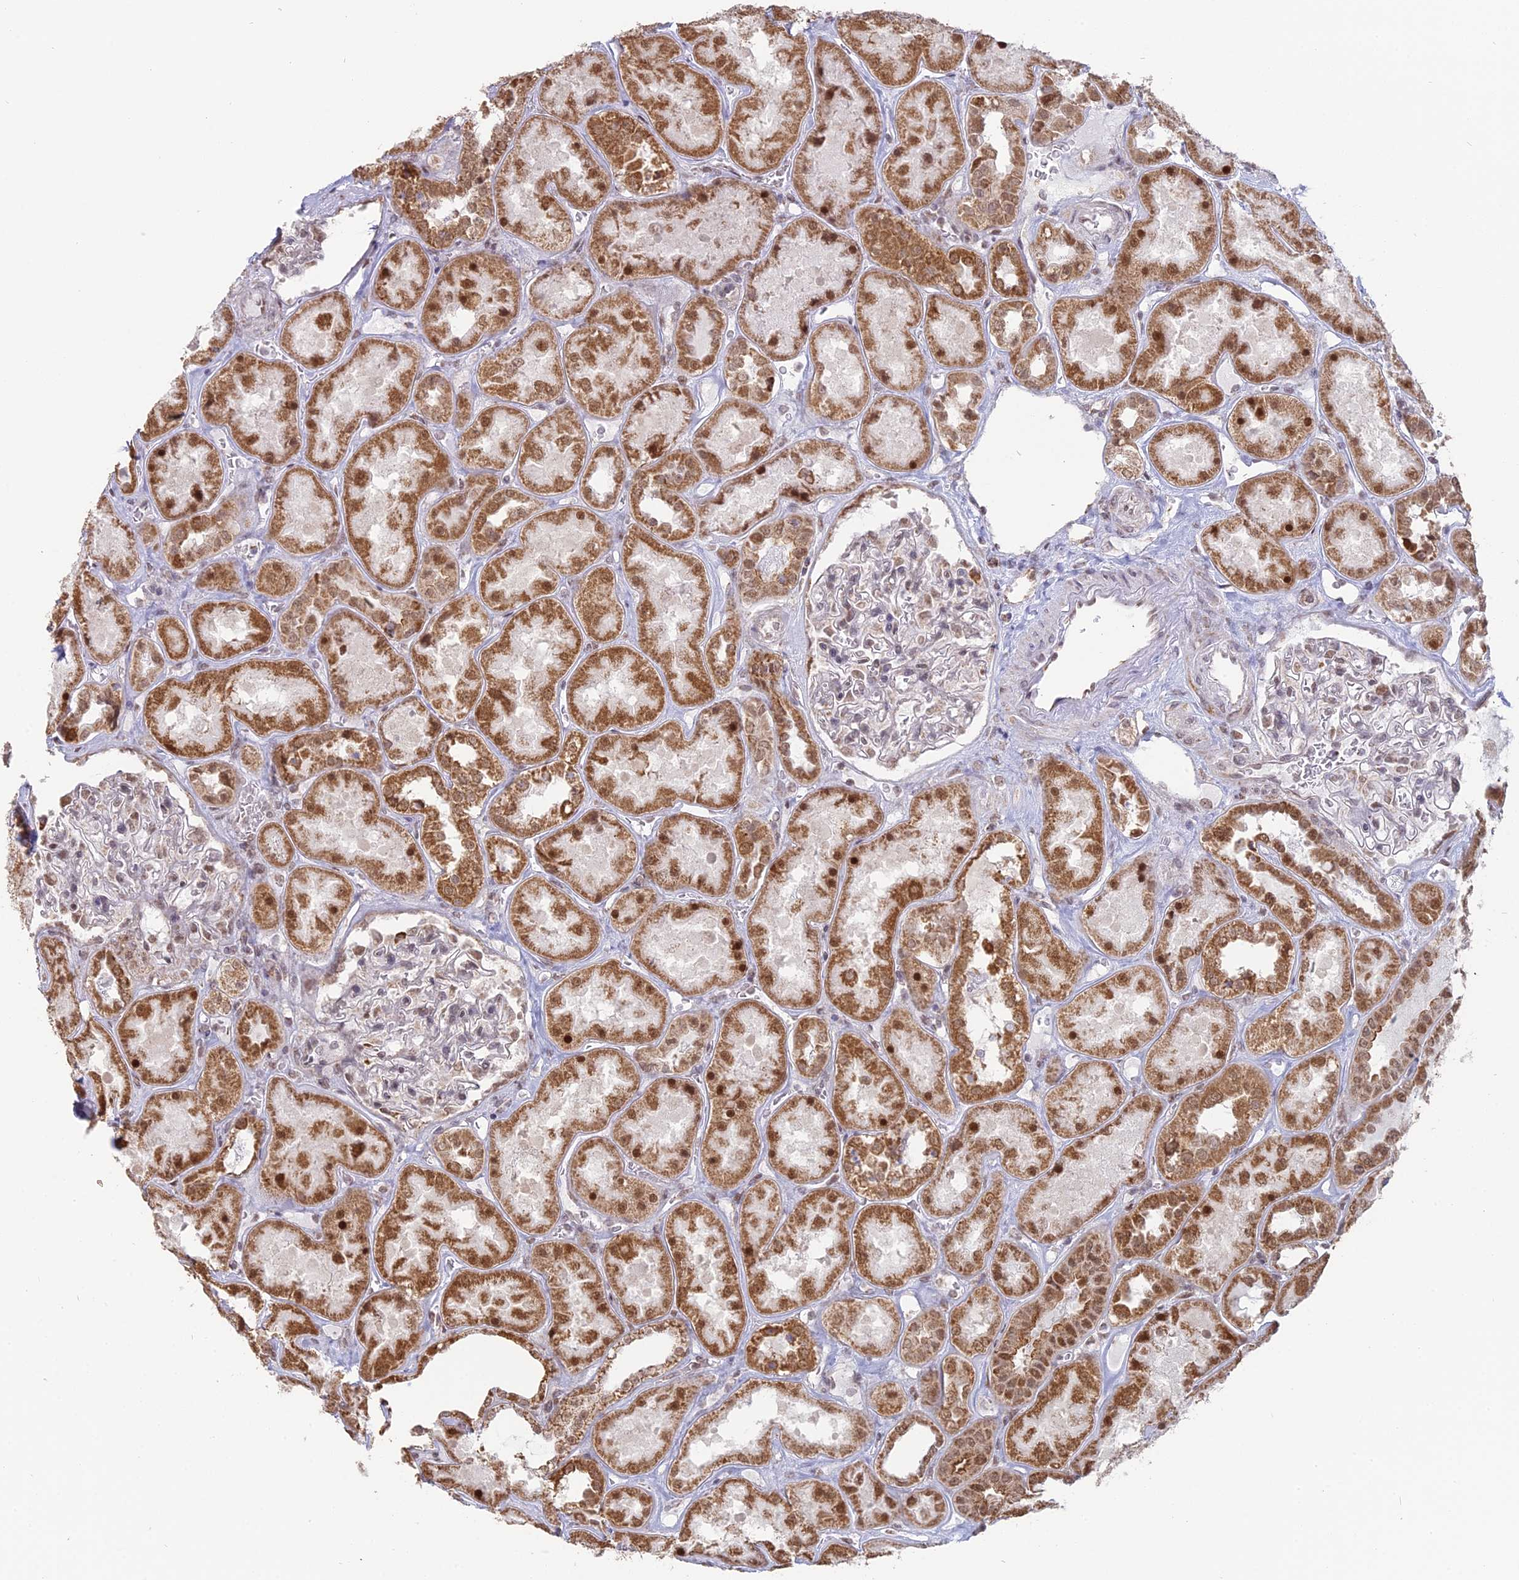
{"staining": {"intensity": "weak", "quantity": "<25%", "location": "nuclear"}, "tissue": "kidney", "cell_type": "Cells in glomeruli", "image_type": "normal", "snomed": [{"axis": "morphology", "description": "Normal tissue, NOS"}, {"axis": "topography", "description": "Kidney"}], "caption": "The IHC histopathology image has no significant positivity in cells in glomeruli of kidney. The staining is performed using DAB (3,3'-diaminobenzidine) brown chromogen with nuclei counter-stained in using hematoxylin.", "gene": "ARHGAP40", "patient": {"sex": "male", "age": 70}}